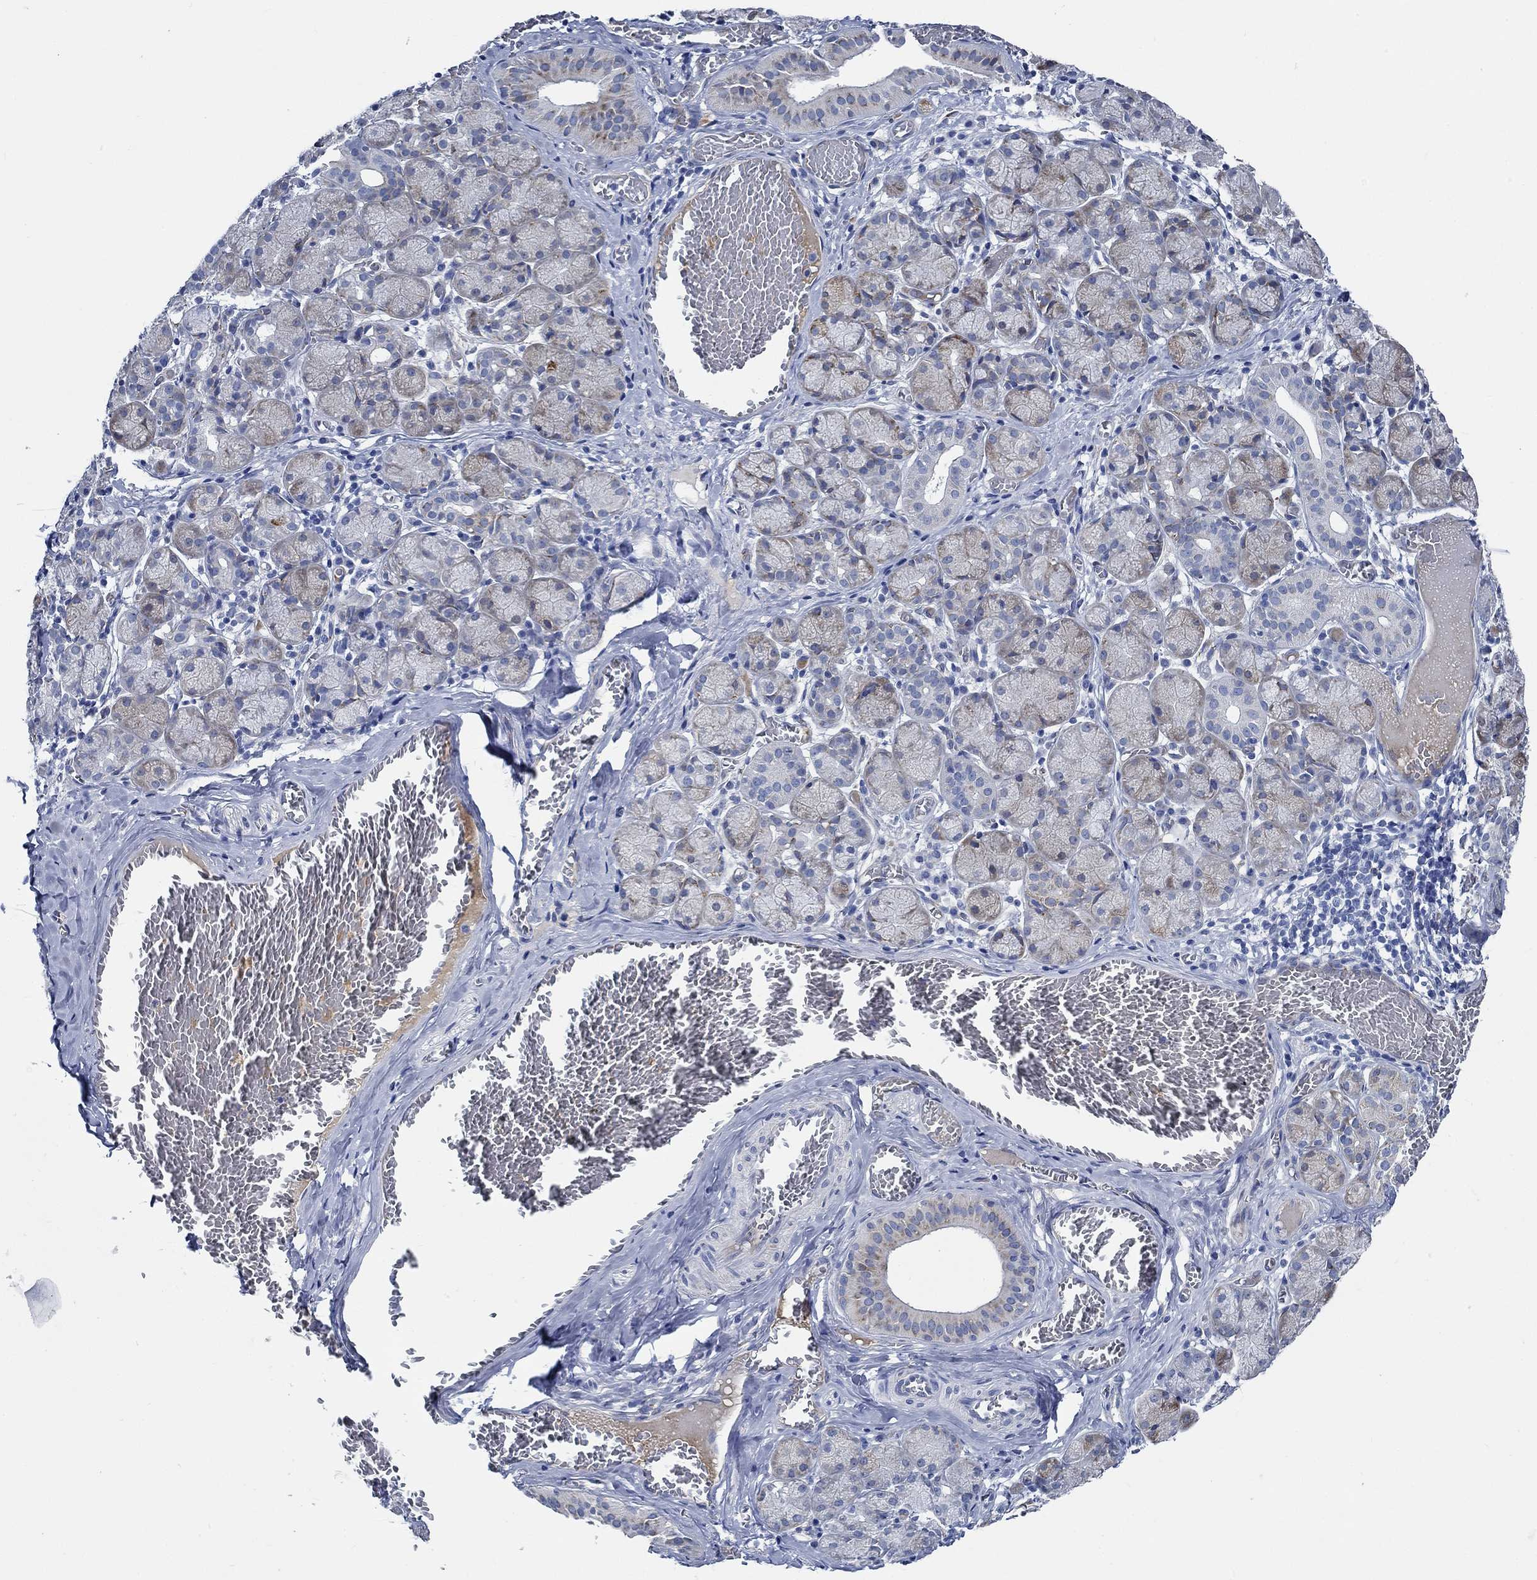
{"staining": {"intensity": "moderate", "quantity": "<25%", "location": "cytoplasmic/membranous"}, "tissue": "salivary gland", "cell_type": "Glandular cells", "image_type": "normal", "snomed": [{"axis": "morphology", "description": "Normal tissue, NOS"}, {"axis": "topography", "description": "Salivary gland"}, {"axis": "topography", "description": "Peripheral nerve tissue"}], "caption": "IHC (DAB) staining of benign human salivary gland displays moderate cytoplasmic/membranous protein staining in approximately <25% of glandular cells. The protein of interest is shown in brown color, while the nuclei are stained blue.", "gene": "HECW2", "patient": {"sex": "female", "age": 24}}